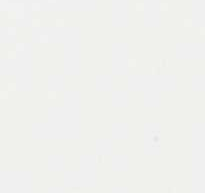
{"staining": {"intensity": "strong", "quantity": ">75%", "location": "nuclear"}, "tissue": "prostate cancer", "cell_type": "Tumor cells", "image_type": "cancer", "snomed": [{"axis": "morphology", "description": "Adenocarcinoma, High grade"}, {"axis": "topography", "description": "Prostate"}], "caption": "An image showing strong nuclear positivity in about >75% of tumor cells in prostate adenocarcinoma (high-grade), as visualized by brown immunohistochemical staining.", "gene": "H3-4", "patient": {"sex": "male", "age": 64}}